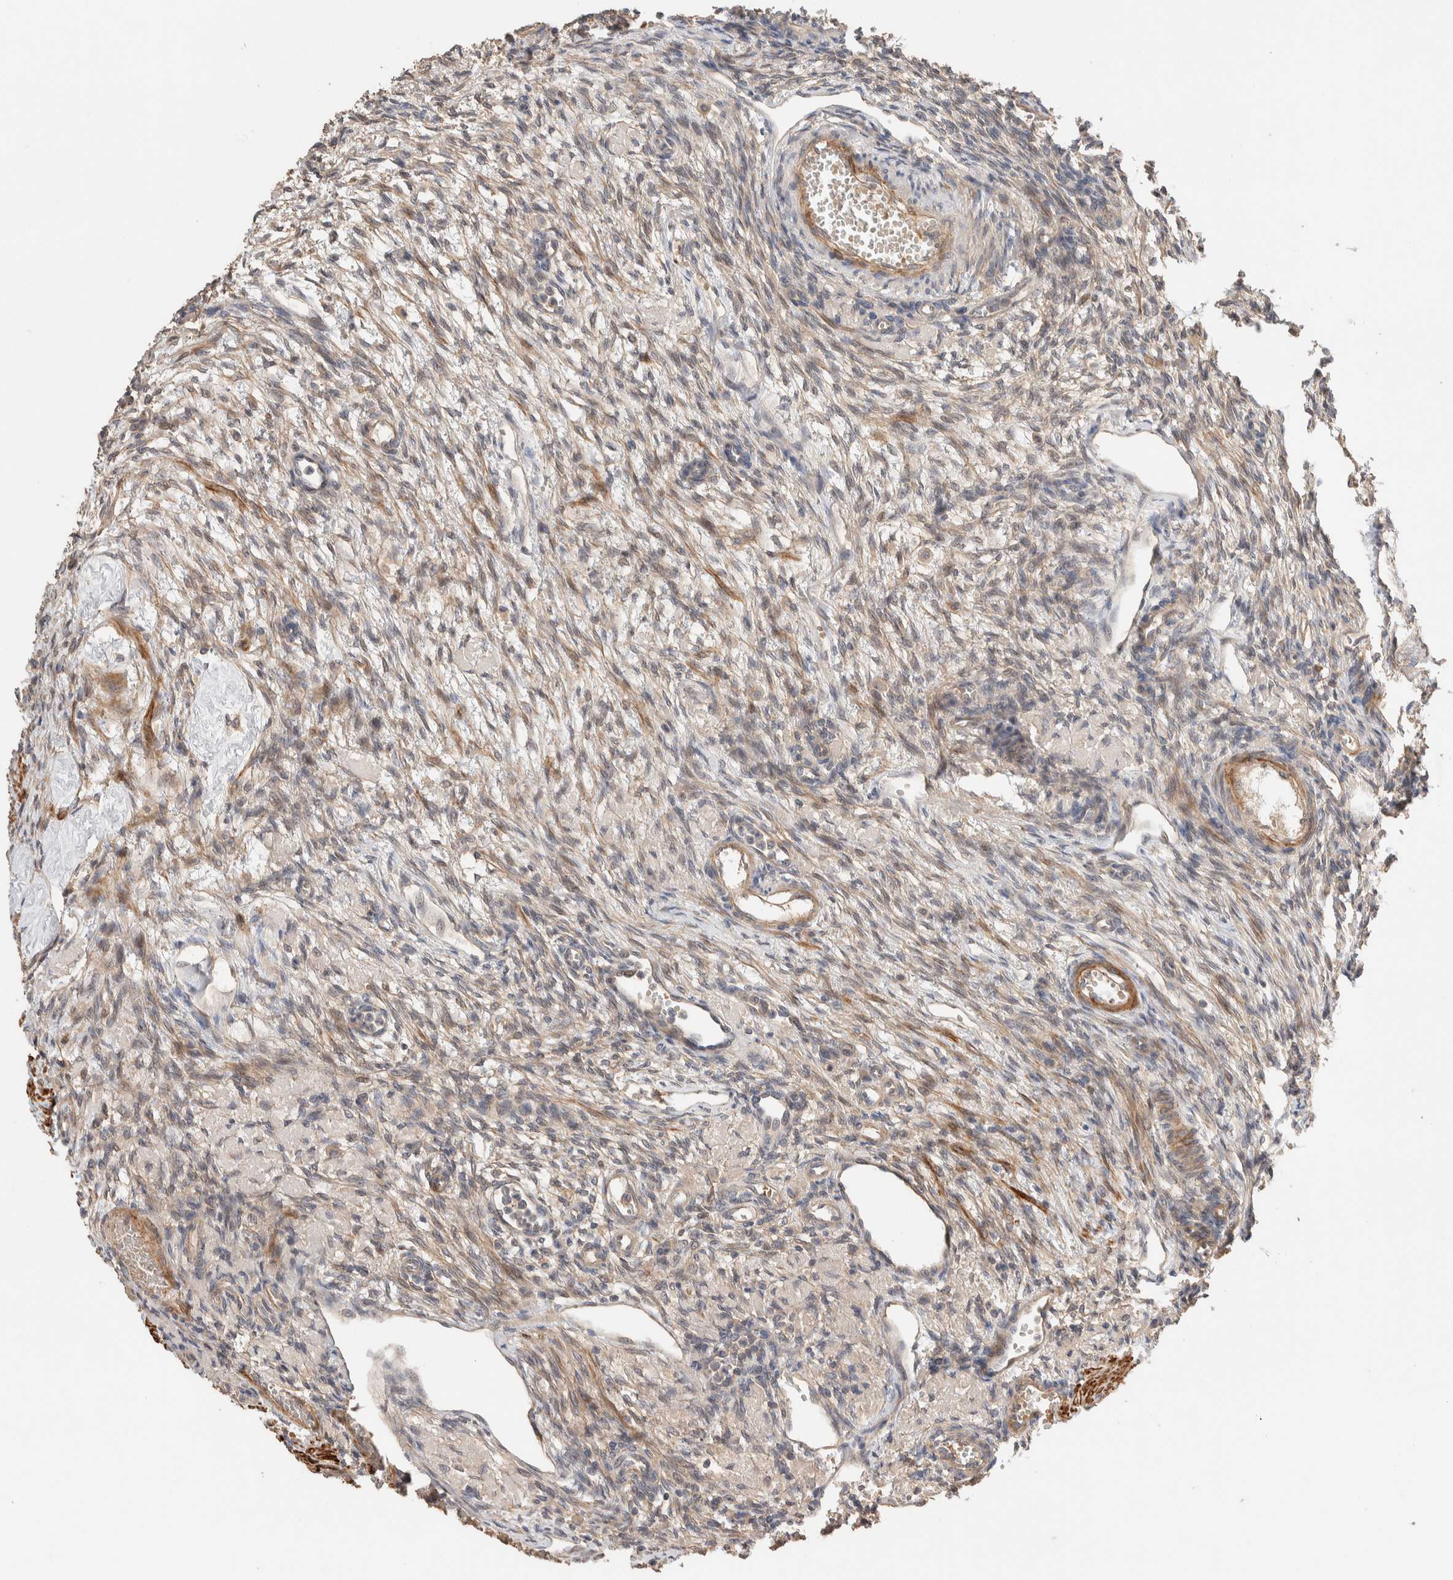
{"staining": {"intensity": "weak", "quantity": "25%-75%", "location": "cytoplasmic/membranous"}, "tissue": "ovary", "cell_type": "Ovarian stroma cells", "image_type": "normal", "snomed": [{"axis": "morphology", "description": "Normal tissue, NOS"}, {"axis": "topography", "description": "Ovary"}], "caption": "The image shows a brown stain indicating the presence of a protein in the cytoplasmic/membranous of ovarian stroma cells in ovary. The protein of interest is stained brown, and the nuclei are stained in blue (DAB IHC with brightfield microscopy, high magnification).", "gene": "WDR91", "patient": {"sex": "female", "age": 33}}